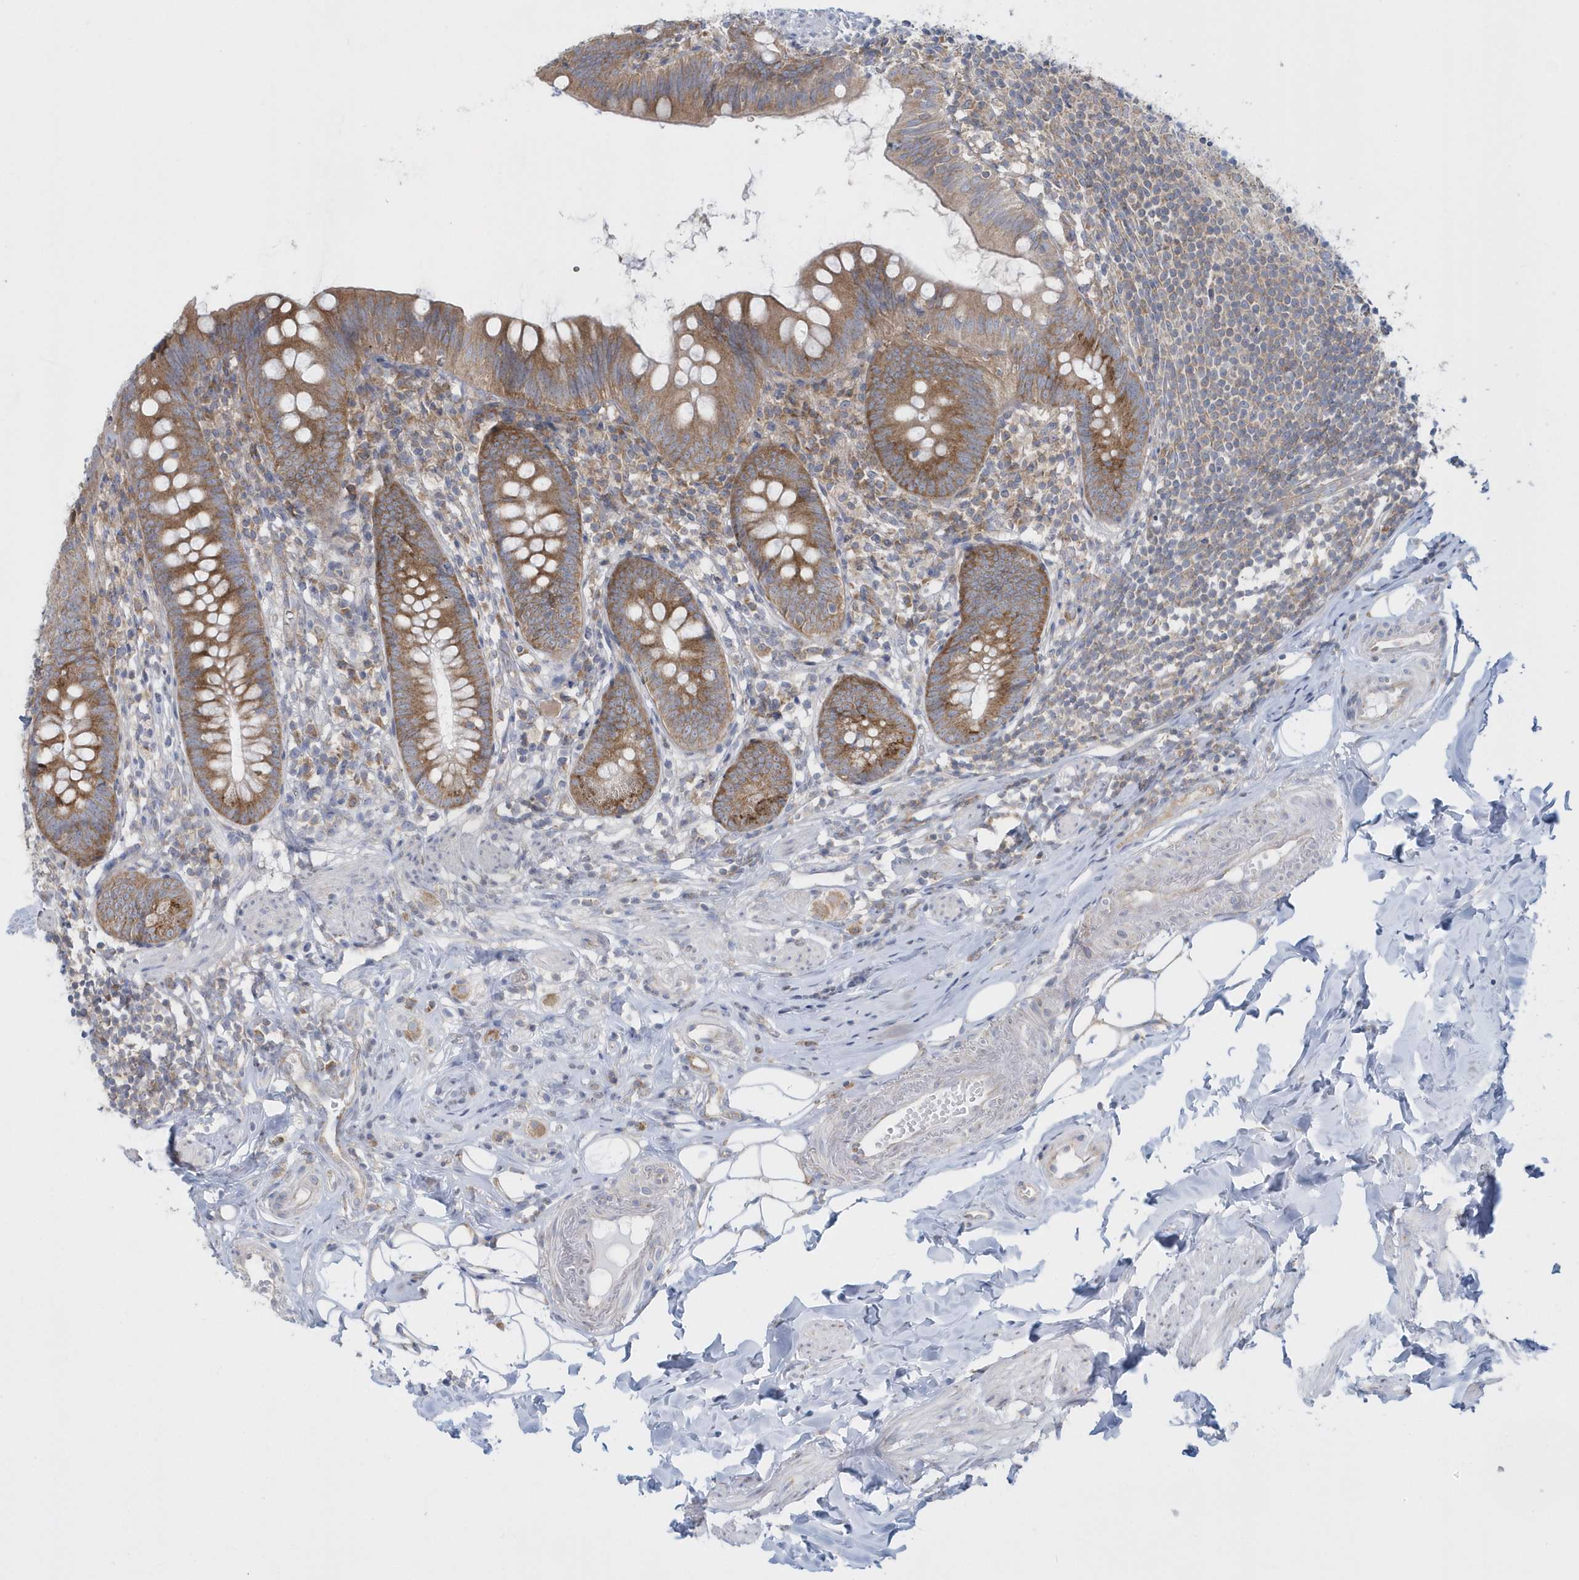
{"staining": {"intensity": "moderate", "quantity": ">75%", "location": "cytoplasmic/membranous"}, "tissue": "appendix", "cell_type": "Glandular cells", "image_type": "normal", "snomed": [{"axis": "morphology", "description": "Normal tissue, NOS"}, {"axis": "topography", "description": "Appendix"}], "caption": "Immunohistochemical staining of unremarkable appendix exhibits medium levels of moderate cytoplasmic/membranous positivity in about >75% of glandular cells.", "gene": "EIF3C", "patient": {"sex": "female", "age": 62}}